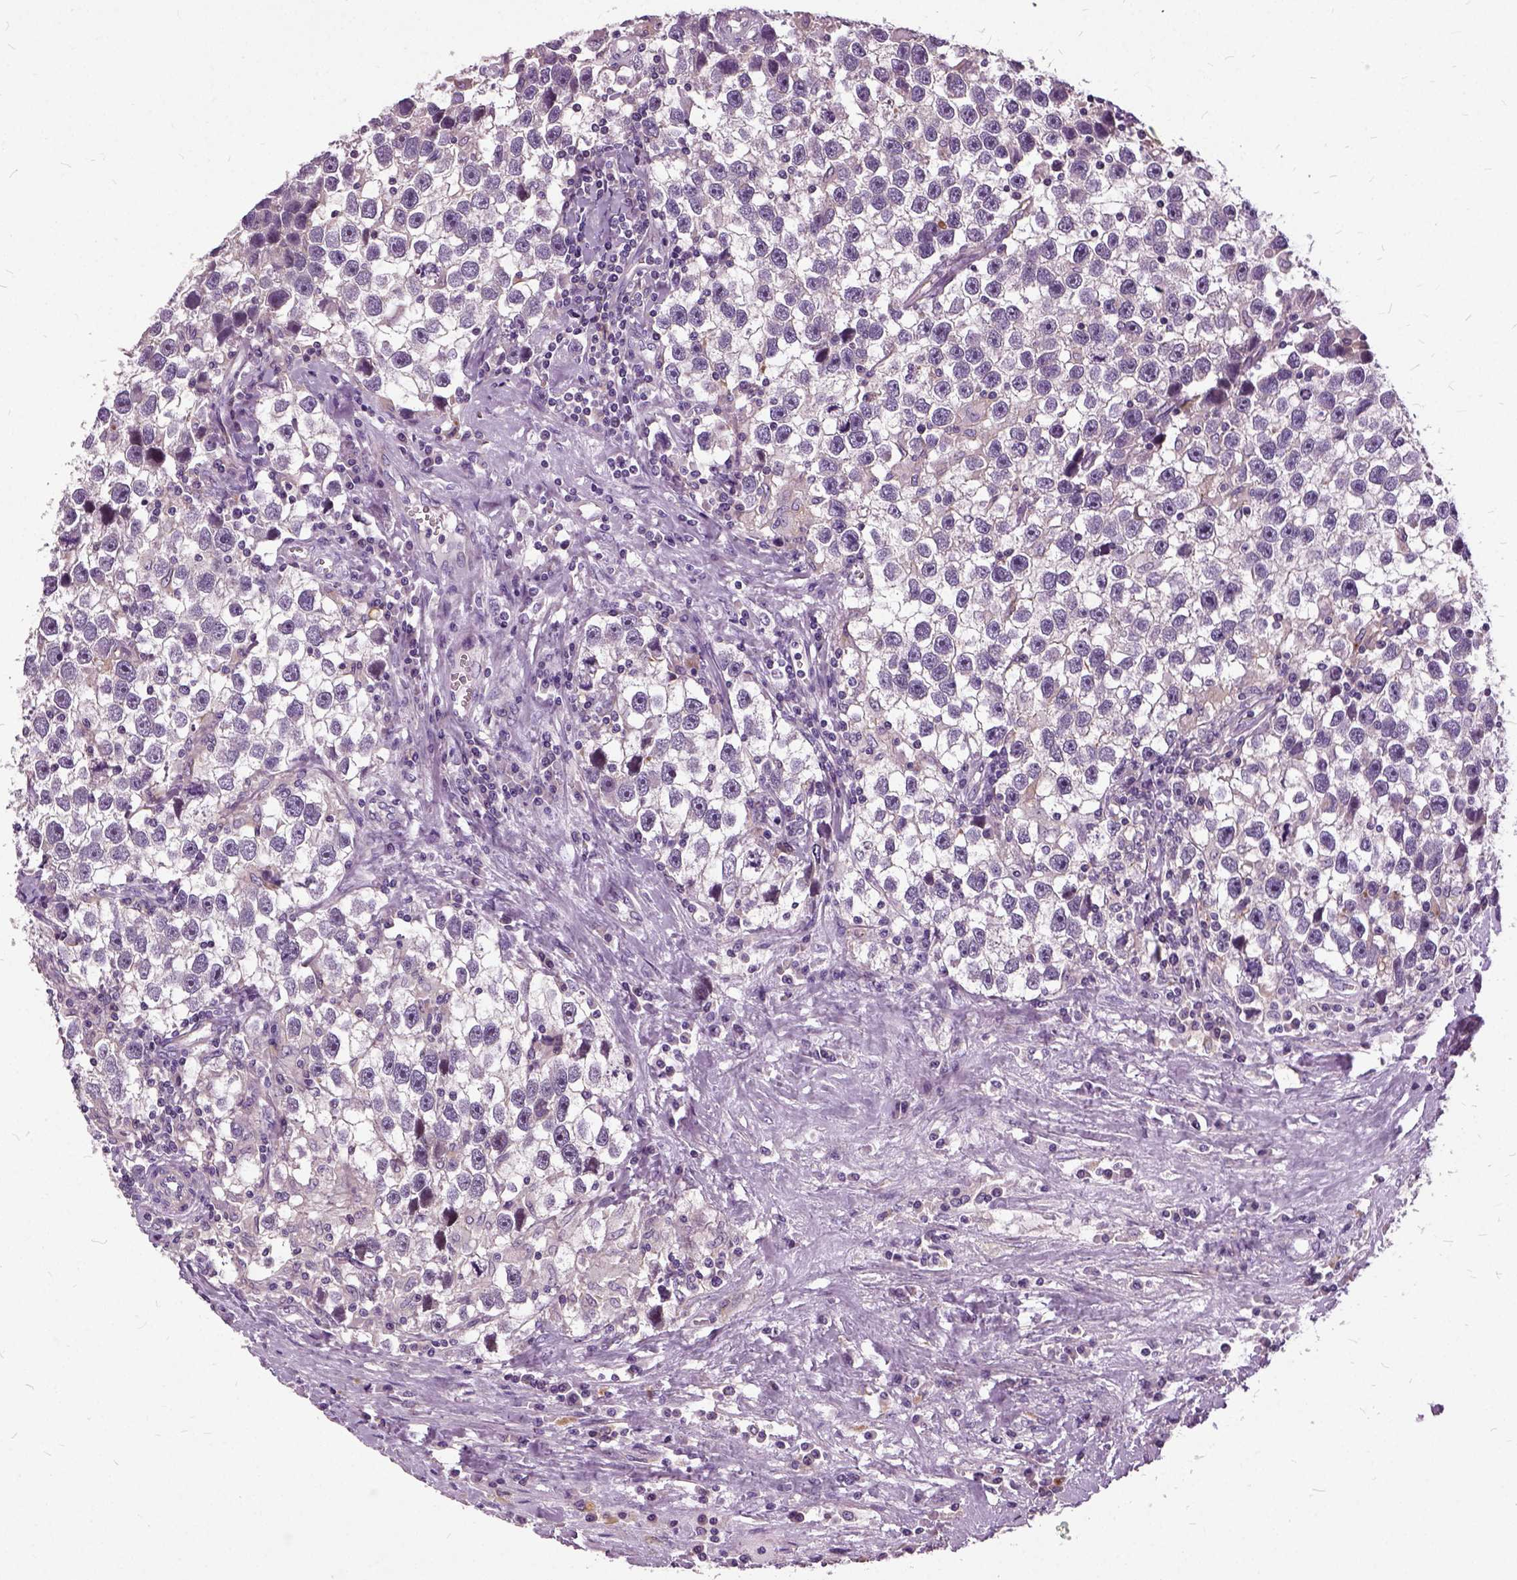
{"staining": {"intensity": "negative", "quantity": "none", "location": "none"}, "tissue": "testis cancer", "cell_type": "Tumor cells", "image_type": "cancer", "snomed": [{"axis": "morphology", "description": "Seminoma, NOS"}, {"axis": "topography", "description": "Testis"}], "caption": "Tumor cells are negative for brown protein staining in seminoma (testis).", "gene": "ILRUN", "patient": {"sex": "male", "age": 43}}